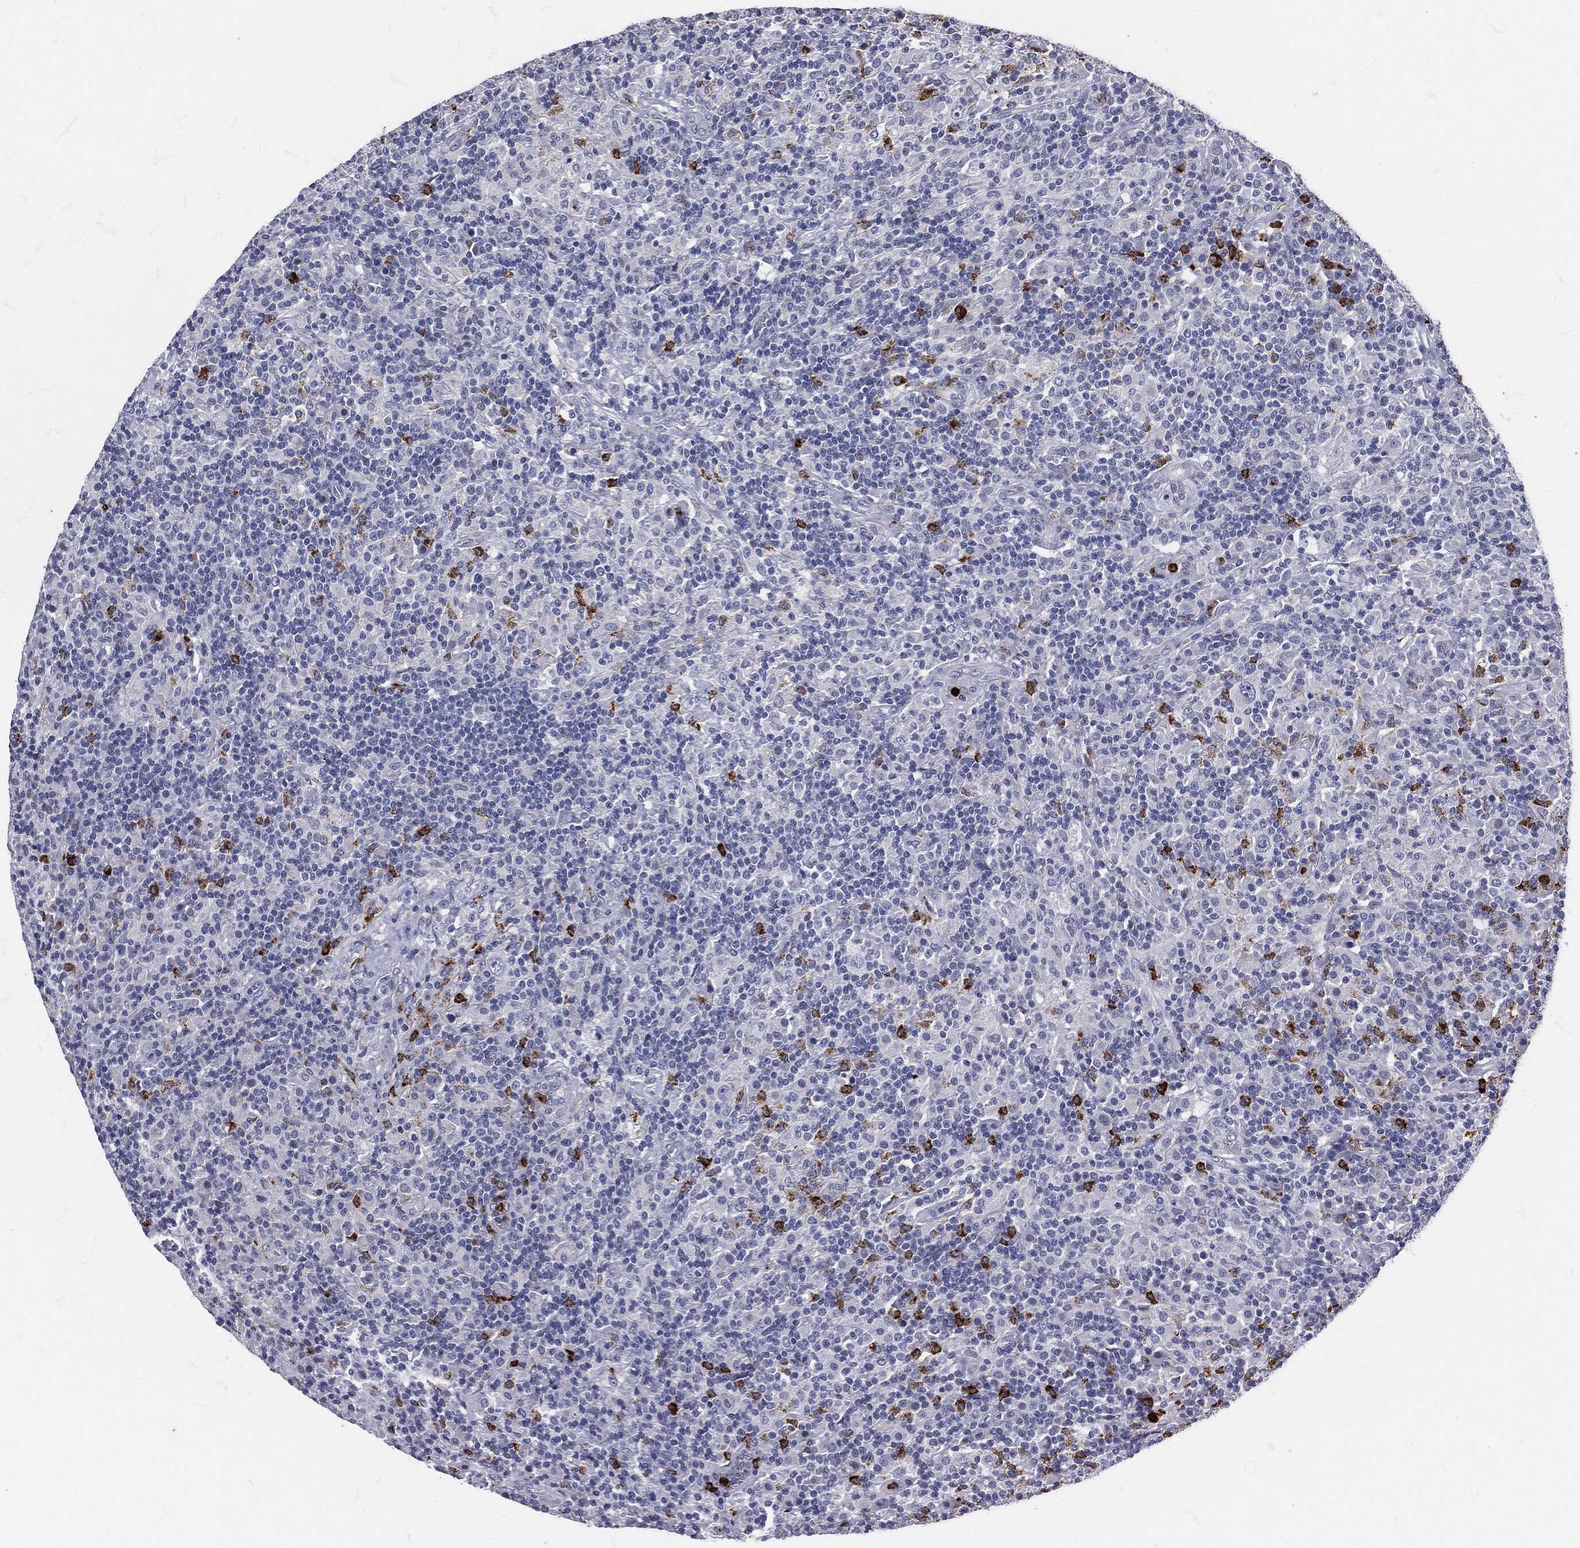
{"staining": {"intensity": "negative", "quantity": "none", "location": "none"}, "tissue": "lymphoma", "cell_type": "Tumor cells", "image_type": "cancer", "snomed": [{"axis": "morphology", "description": "Hodgkin's disease, NOS"}, {"axis": "topography", "description": "Lymph node"}], "caption": "Immunohistochemistry (IHC) micrograph of neoplastic tissue: Hodgkin's disease stained with DAB (3,3'-diaminobenzidine) shows no significant protein expression in tumor cells.", "gene": "MPO", "patient": {"sex": "male", "age": 70}}